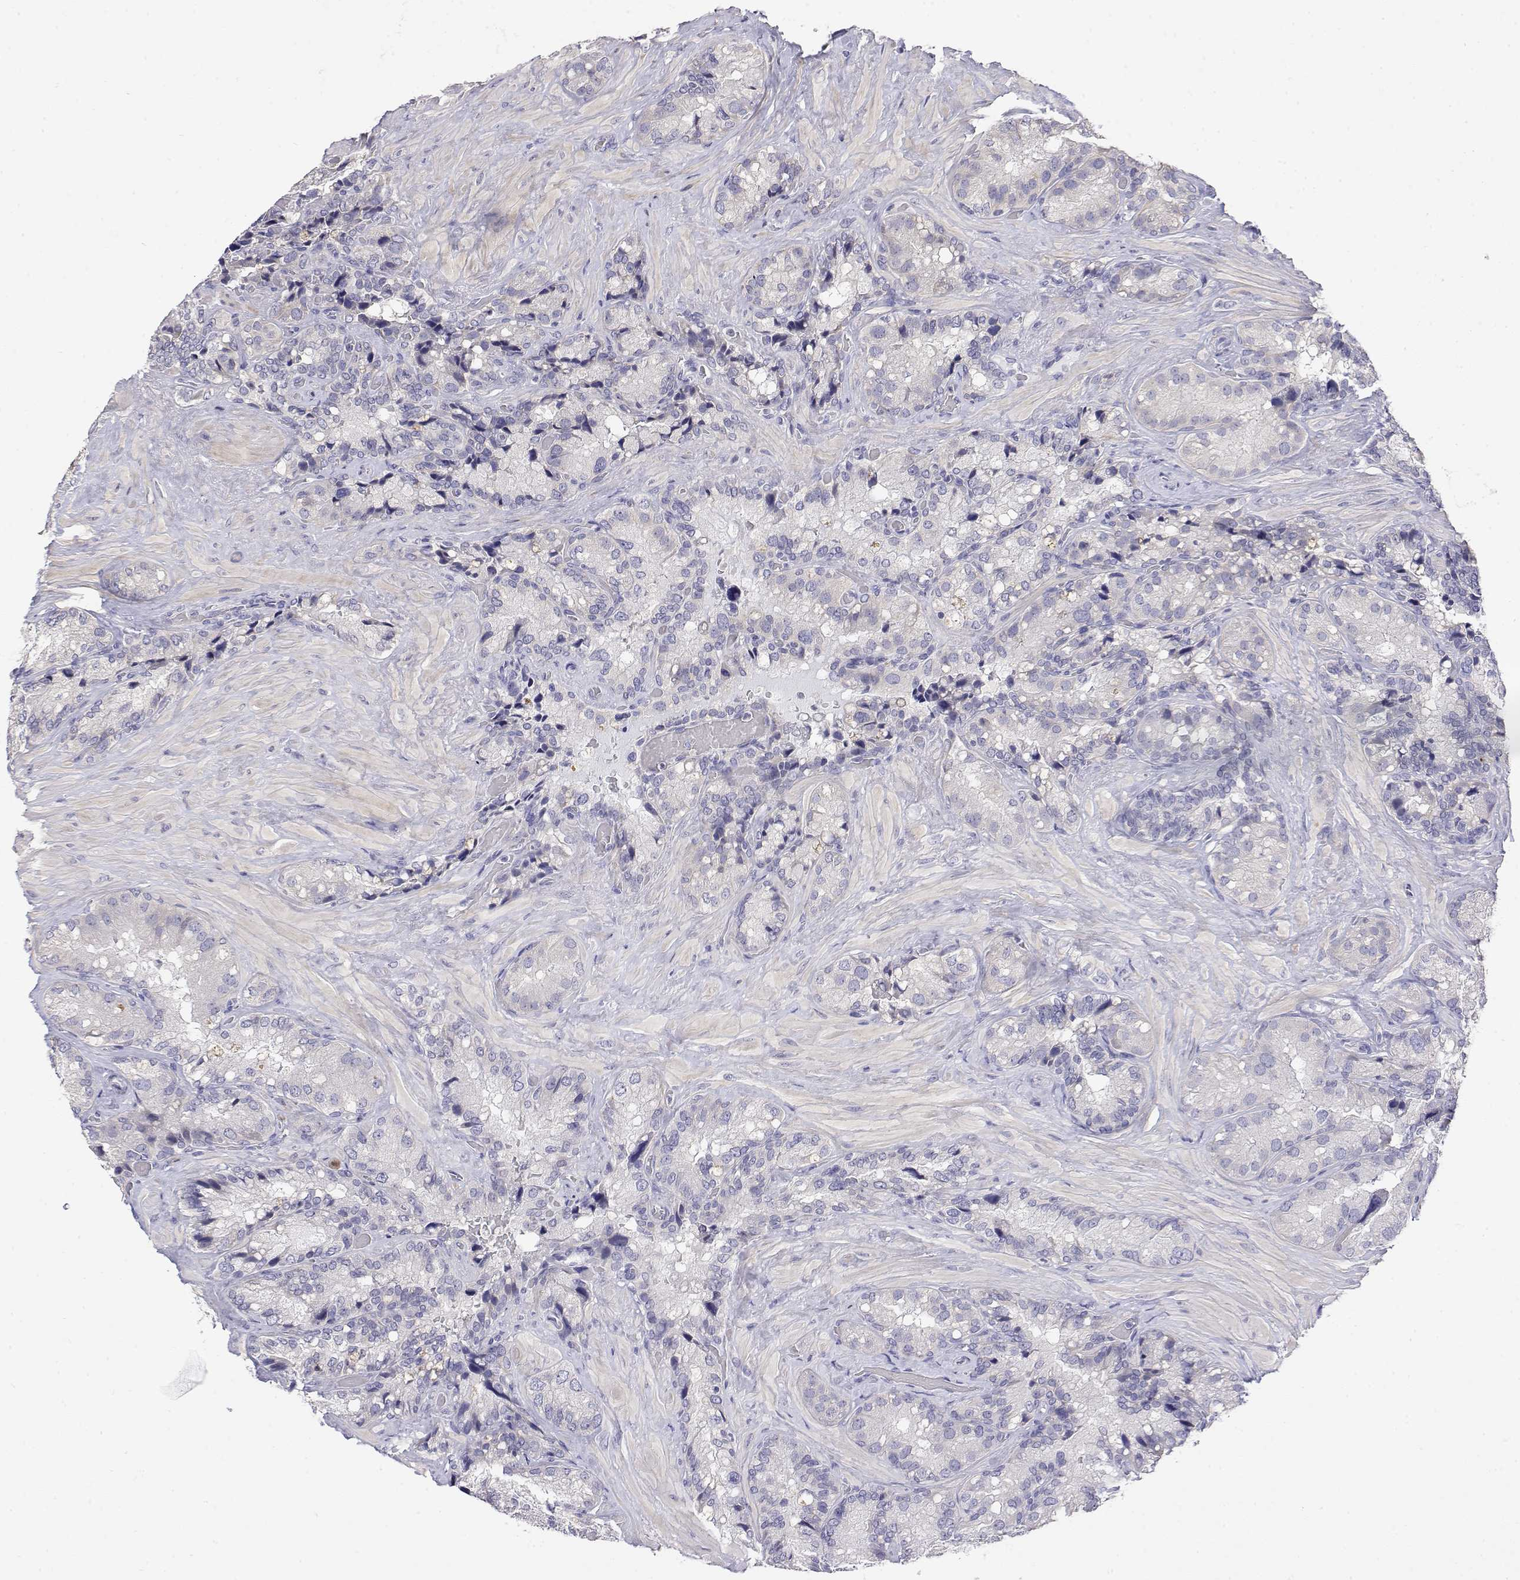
{"staining": {"intensity": "negative", "quantity": "none", "location": "none"}, "tissue": "seminal vesicle", "cell_type": "Glandular cells", "image_type": "normal", "snomed": [{"axis": "morphology", "description": "Normal tissue, NOS"}, {"axis": "topography", "description": "Seminal veicle"}], "caption": "Immunohistochemistry (IHC) micrograph of normal seminal vesicle stained for a protein (brown), which shows no staining in glandular cells. The staining was performed using DAB (3,3'-diaminobenzidine) to visualize the protein expression in brown, while the nuclei were stained in blue with hematoxylin (Magnification: 20x).", "gene": "LY6D", "patient": {"sex": "male", "age": 60}}